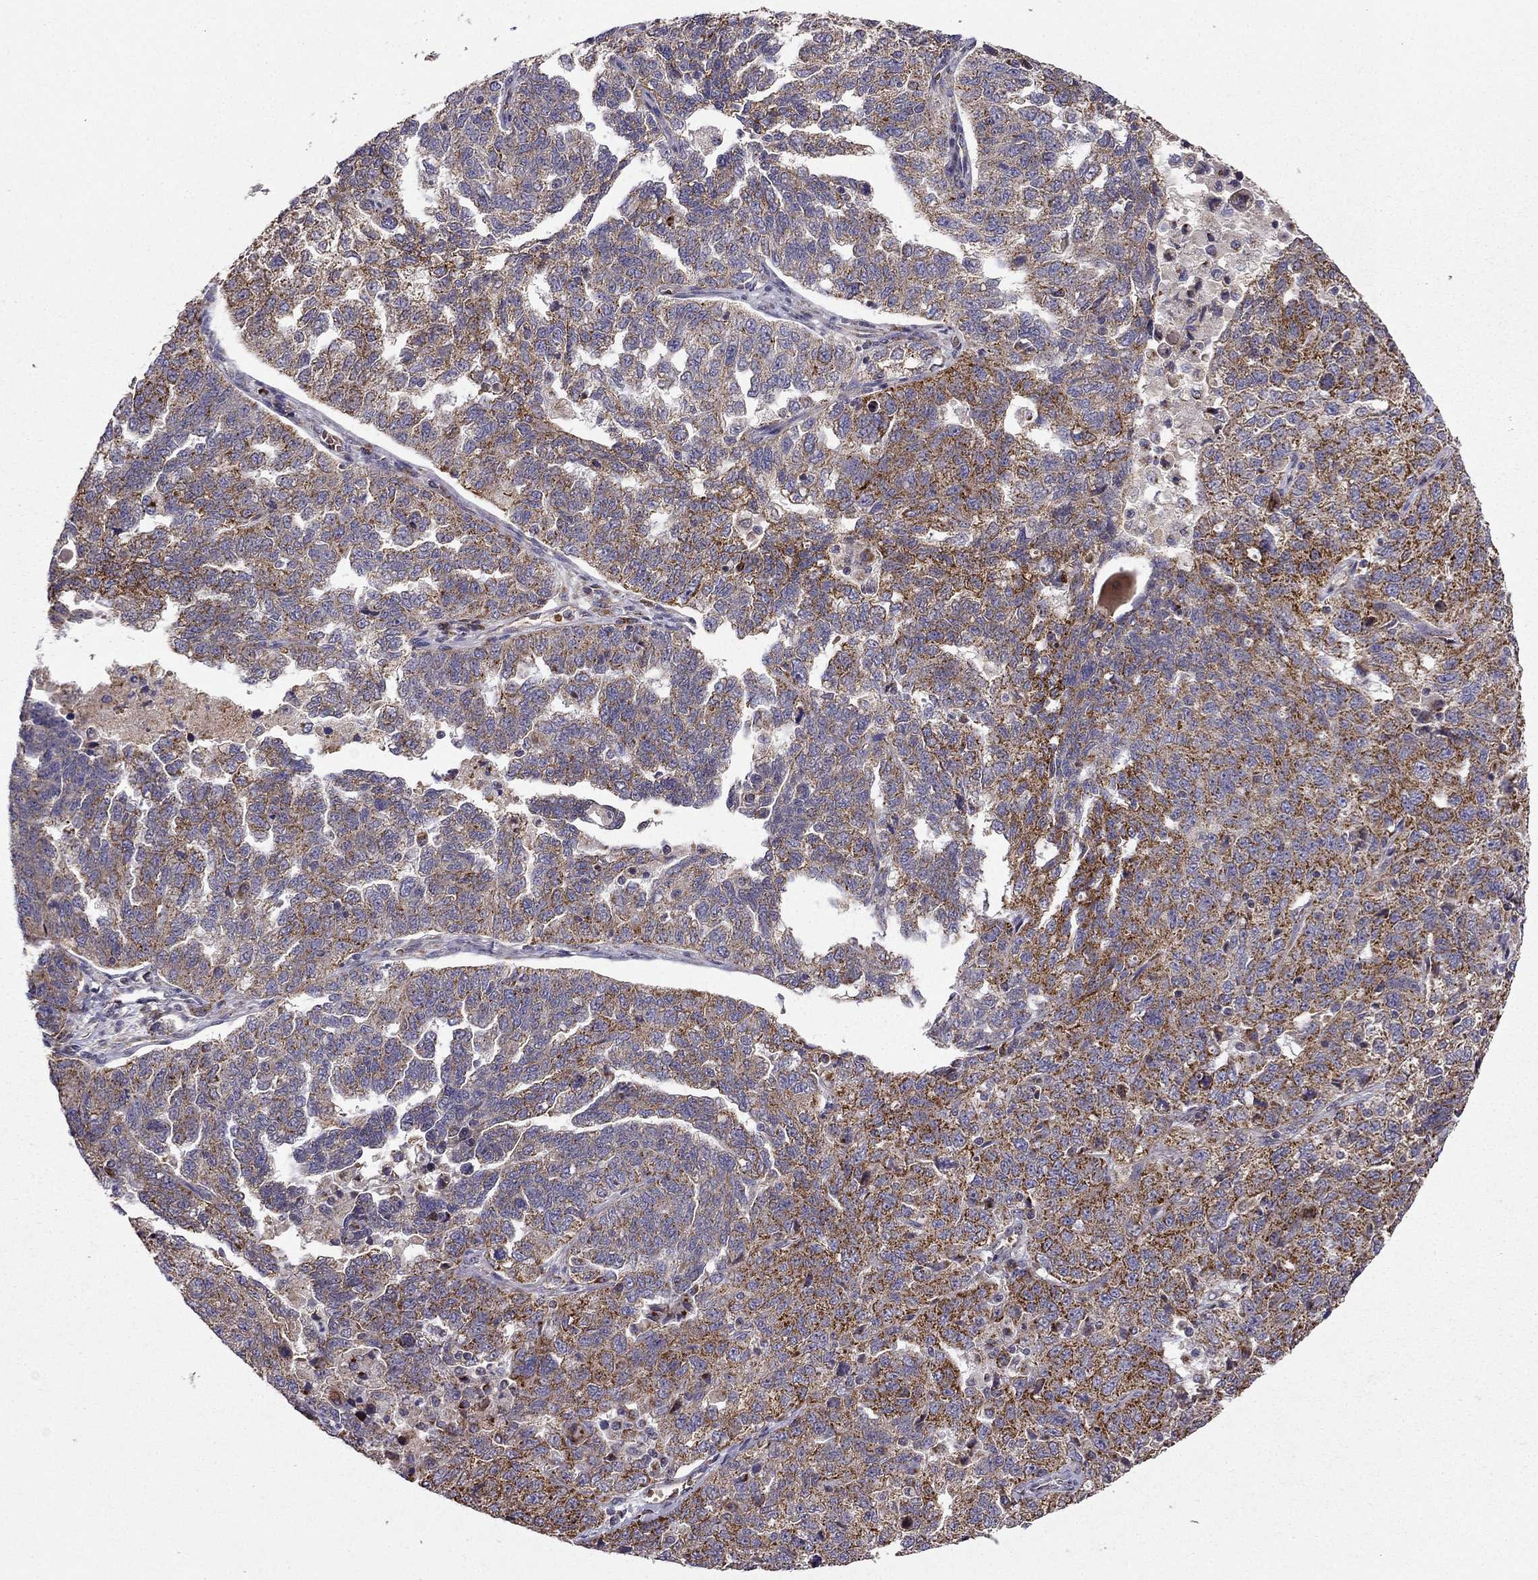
{"staining": {"intensity": "strong", "quantity": "25%-75%", "location": "cytoplasmic/membranous"}, "tissue": "ovarian cancer", "cell_type": "Tumor cells", "image_type": "cancer", "snomed": [{"axis": "morphology", "description": "Cystadenocarcinoma, serous, NOS"}, {"axis": "topography", "description": "Ovary"}], "caption": "Tumor cells reveal strong cytoplasmic/membranous staining in approximately 25%-75% of cells in ovarian cancer. Using DAB (brown) and hematoxylin (blue) stains, captured at high magnification using brightfield microscopy.", "gene": "B4GALT7", "patient": {"sex": "female", "age": 71}}